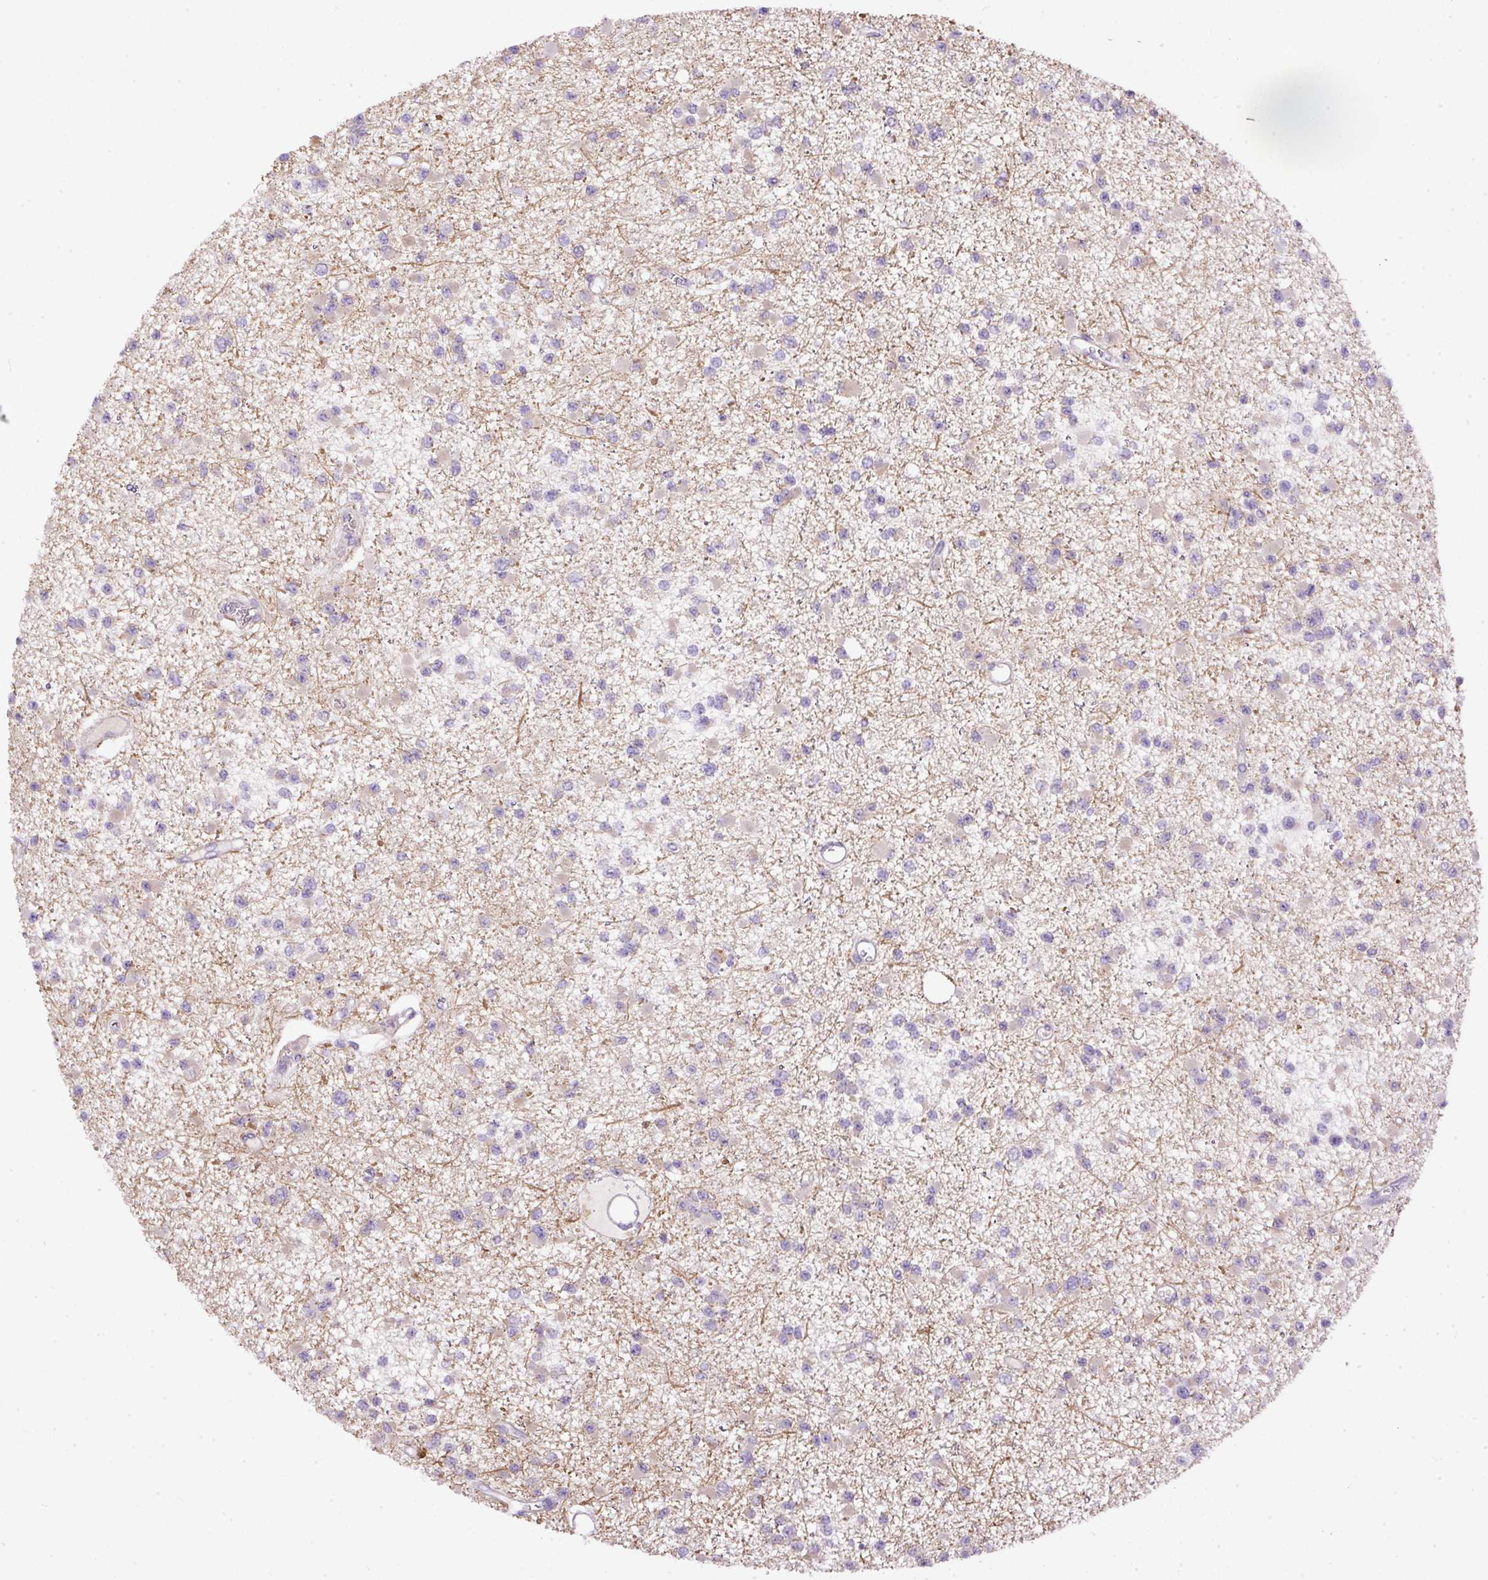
{"staining": {"intensity": "negative", "quantity": "none", "location": "none"}, "tissue": "glioma", "cell_type": "Tumor cells", "image_type": "cancer", "snomed": [{"axis": "morphology", "description": "Glioma, malignant, Low grade"}, {"axis": "topography", "description": "Brain"}], "caption": "Immunohistochemistry (IHC) histopathology image of neoplastic tissue: malignant glioma (low-grade) stained with DAB exhibits no significant protein positivity in tumor cells.", "gene": "DAPK1", "patient": {"sex": "female", "age": 22}}